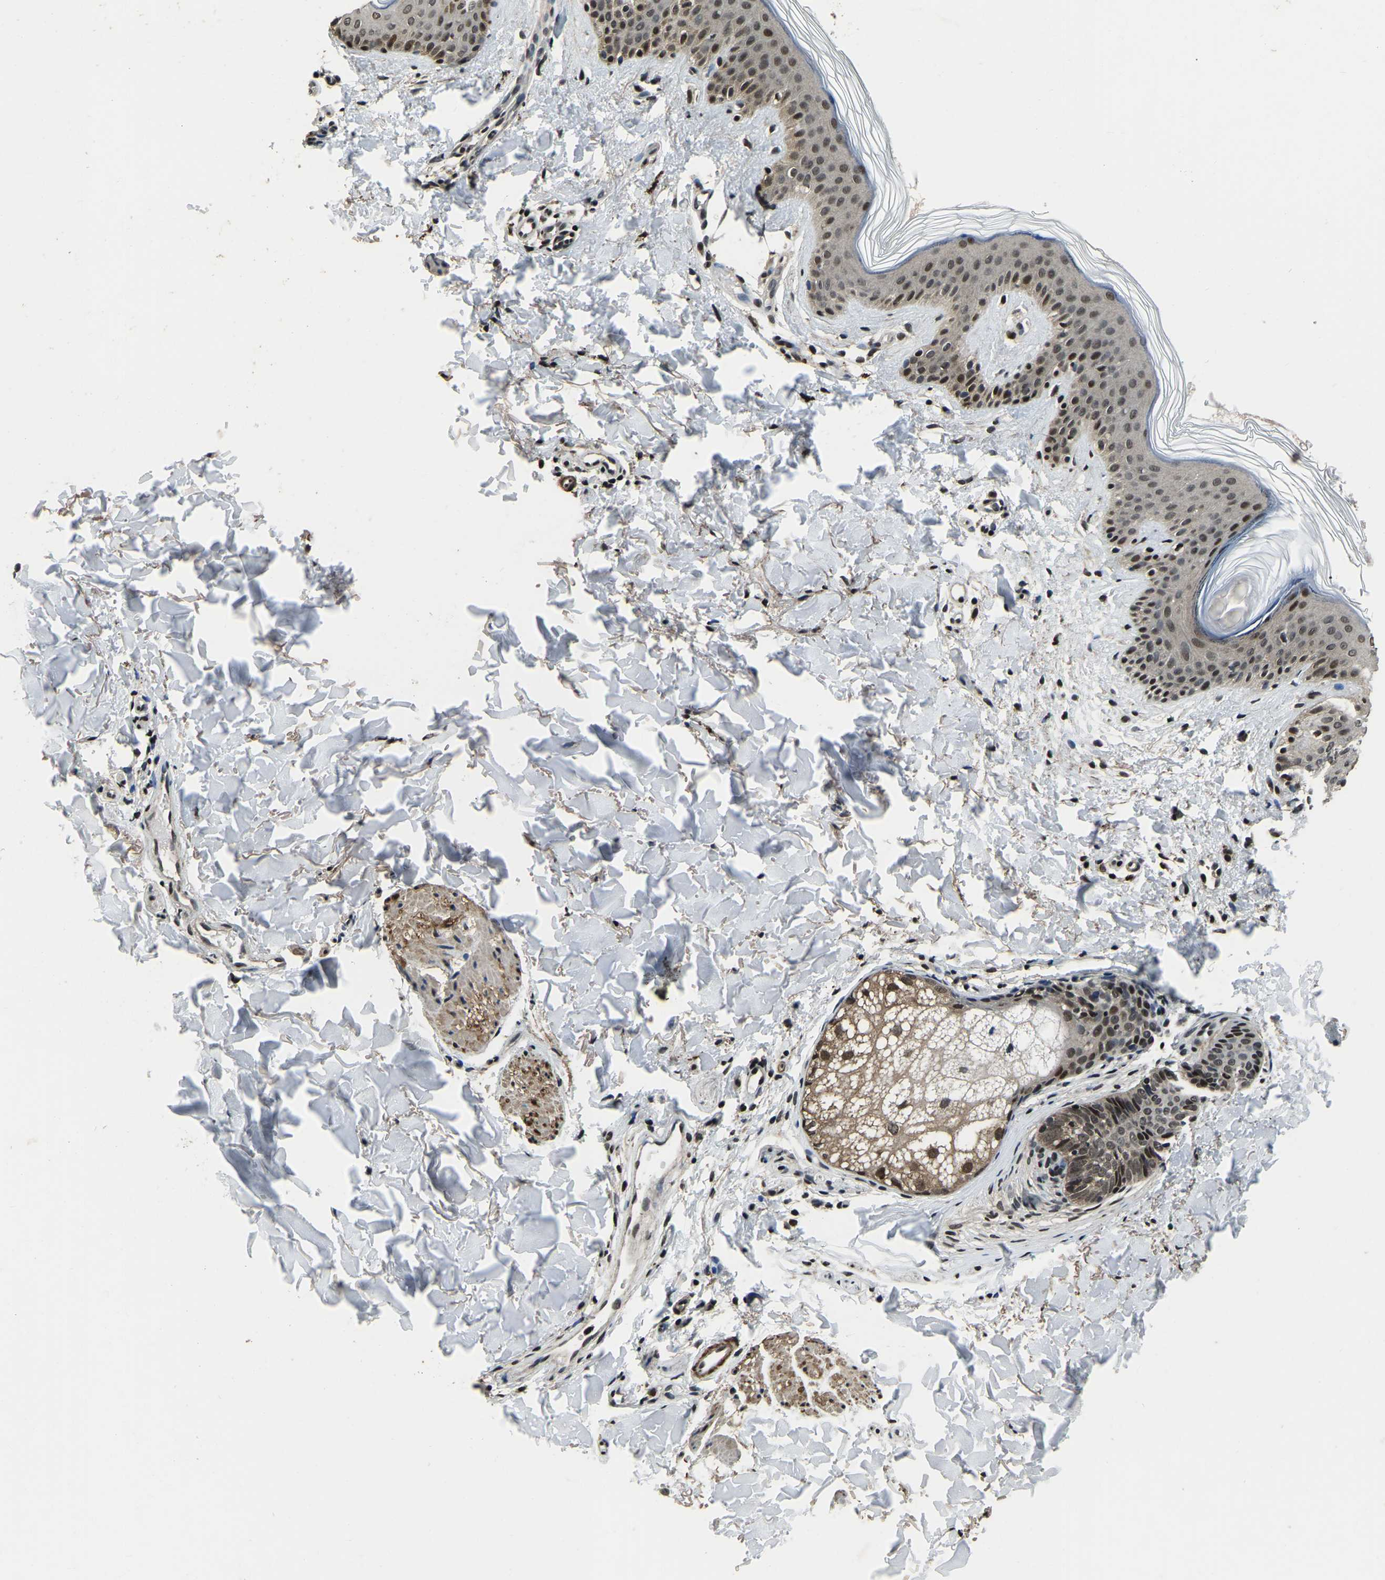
{"staining": {"intensity": "moderate", "quantity": ">75%", "location": "nuclear"}, "tissue": "skin", "cell_type": "Fibroblasts", "image_type": "normal", "snomed": [{"axis": "morphology", "description": "Normal tissue, NOS"}, {"axis": "topography", "description": "Skin"}], "caption": "Immunohistochemistry of benign skin displays medium levels of moderate nuclear positivity in approximately >75% of fibroblasts.", "gene": "ANKIB1", "patient": {"sex": "male", "age": 40}}